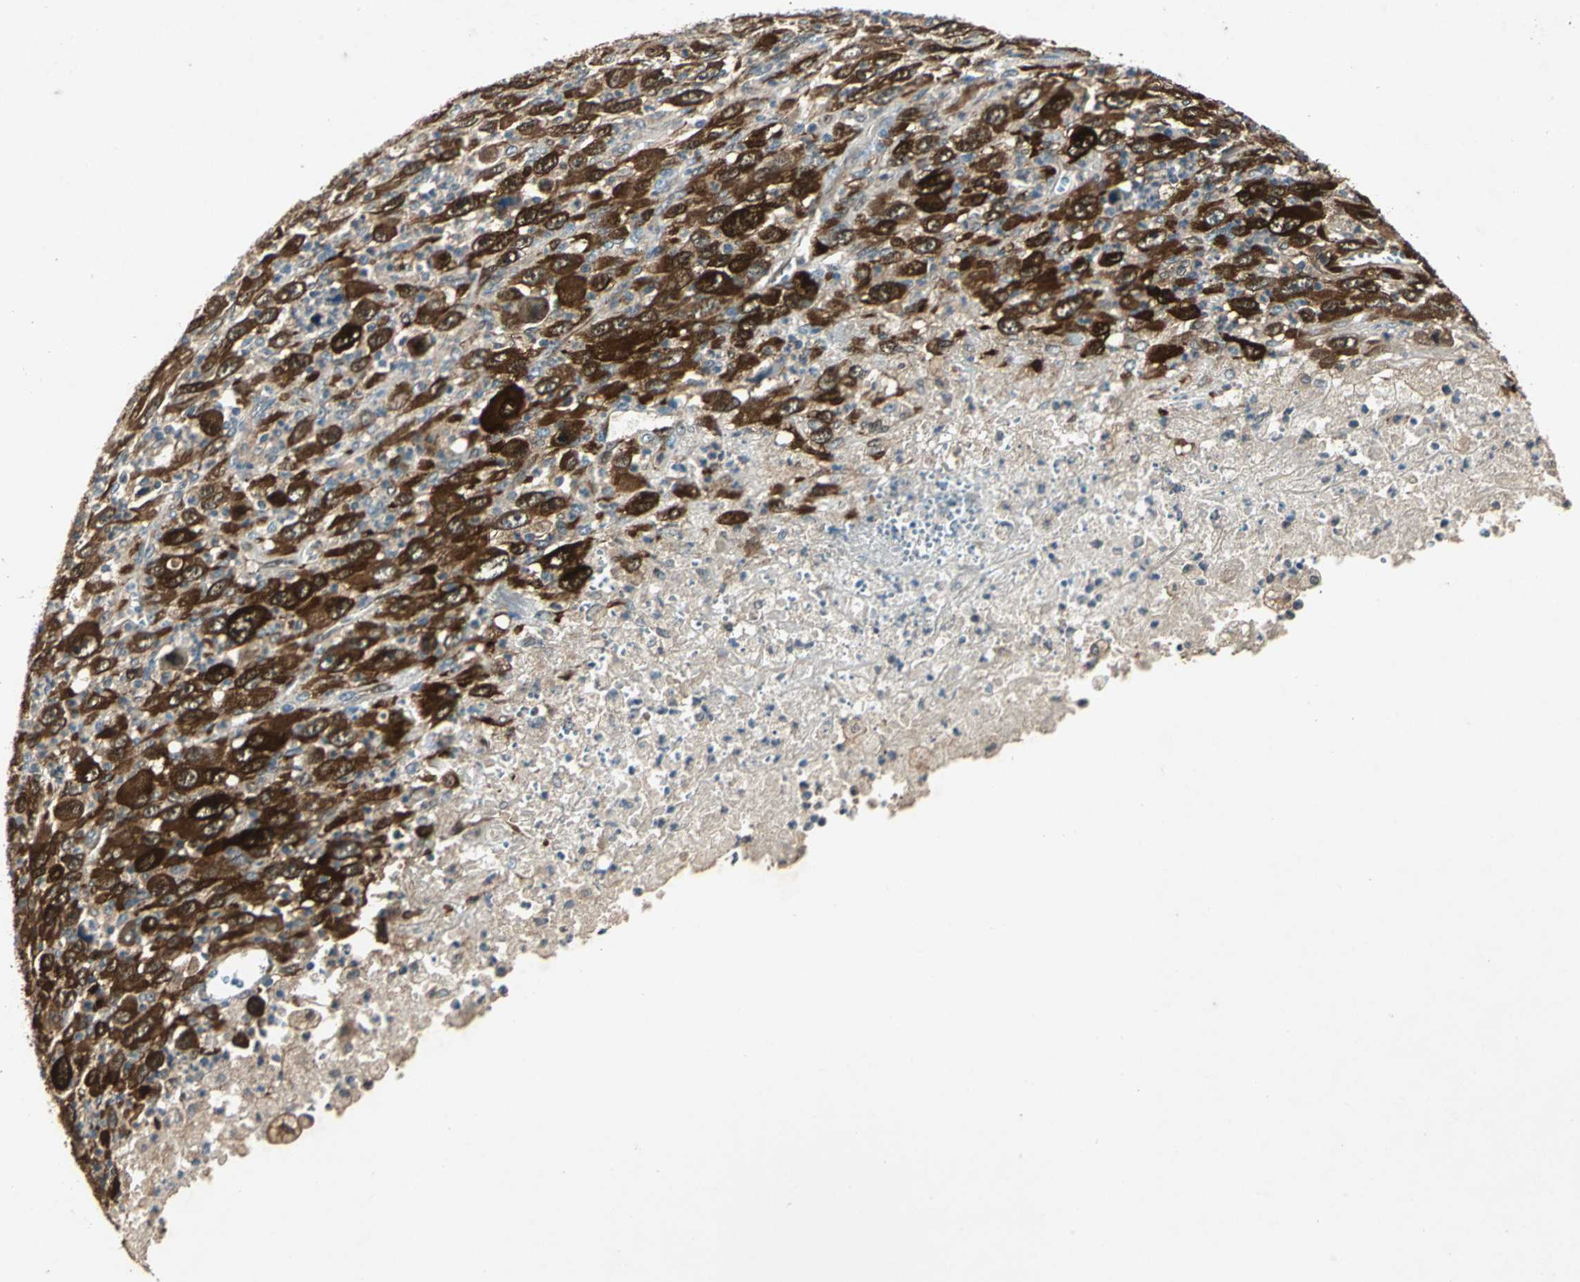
{"staining": {"intensity": "strong", "quantity": ">75%", "location": "cytoplasmic/membranous"}, "tissue": "melanoma", "cell_type": "Tumor cells", "image_type": "cancer", "snomed": [{"axis": "morphology", "description": "Malignant melanoma, Metastatic site"}, {"axis": "topography", "description": "Skin"}], "caption": "Melanoma was stained to show a protein in brown. There is high levels of strong cytoplasmic/membranous staining in about >75% of tumor cells.", "gene": "RRM2B", "patient": {"sex": "female", "age": 56}}